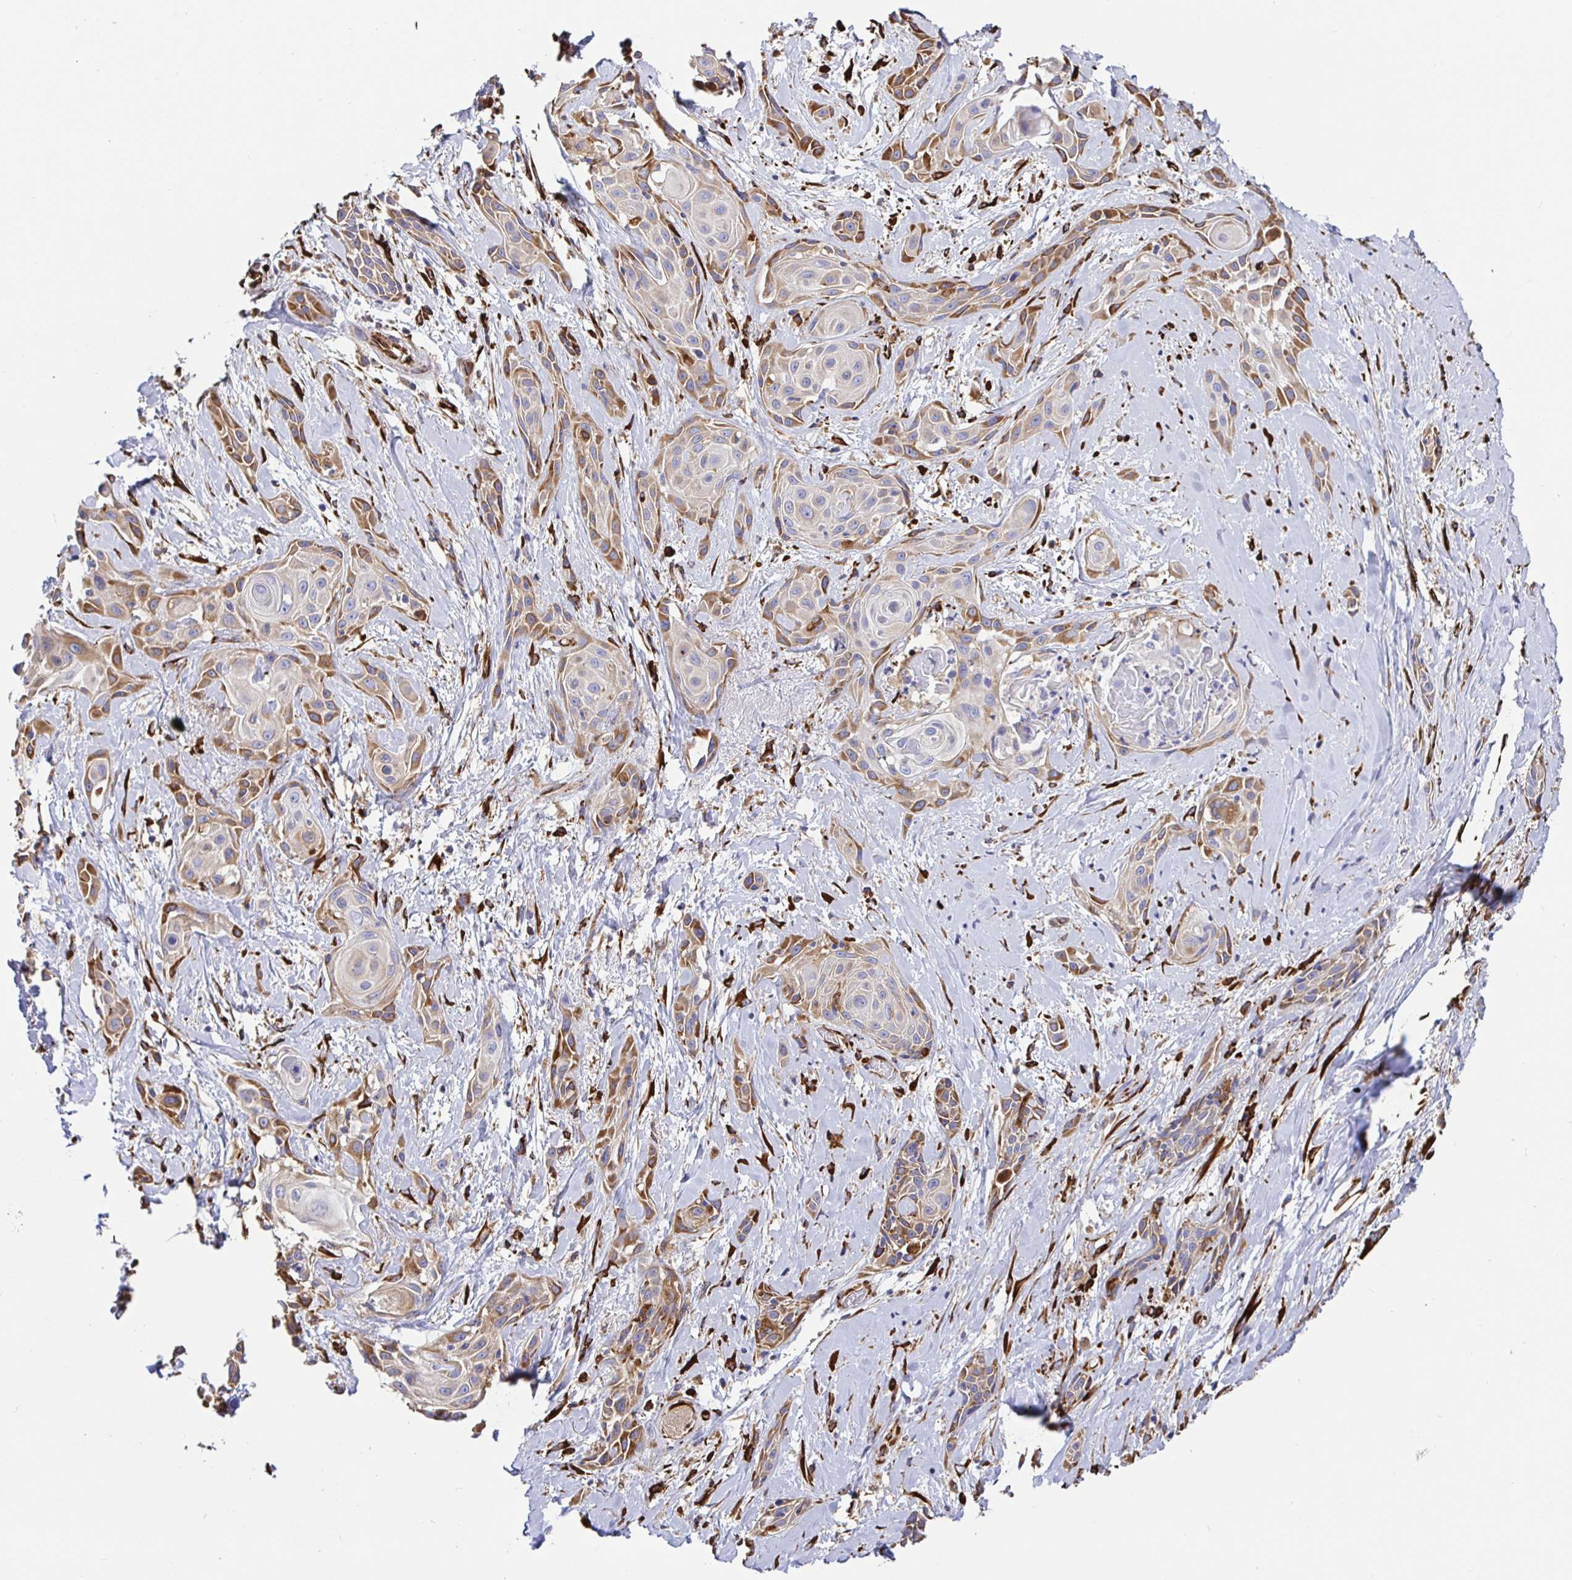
{"staining": {"intensity": "moderate", "quantity": "25%-75%", "location": "cytoplasmic/membranous"}, "tissue": "skin cancer", "cell_type": "Tumor cells", "image_type": "cancer", "snomed": [{"axis": "morphology", "description": "Squamous cell carcinoma, NOS"}, {"axis": "topography", "description": "Skin"}, {"axis": "topography", "description": "Anal"}], "caption": "IHC image of skin squamous cell carcinoma stained for a protein (brown), which shows medium levels of moderate cytoplasmic/membranous expression in about 25%-75% of tumor cells.", "gene": "MAOA", "patient": {"sex": "male", "age": 64}}